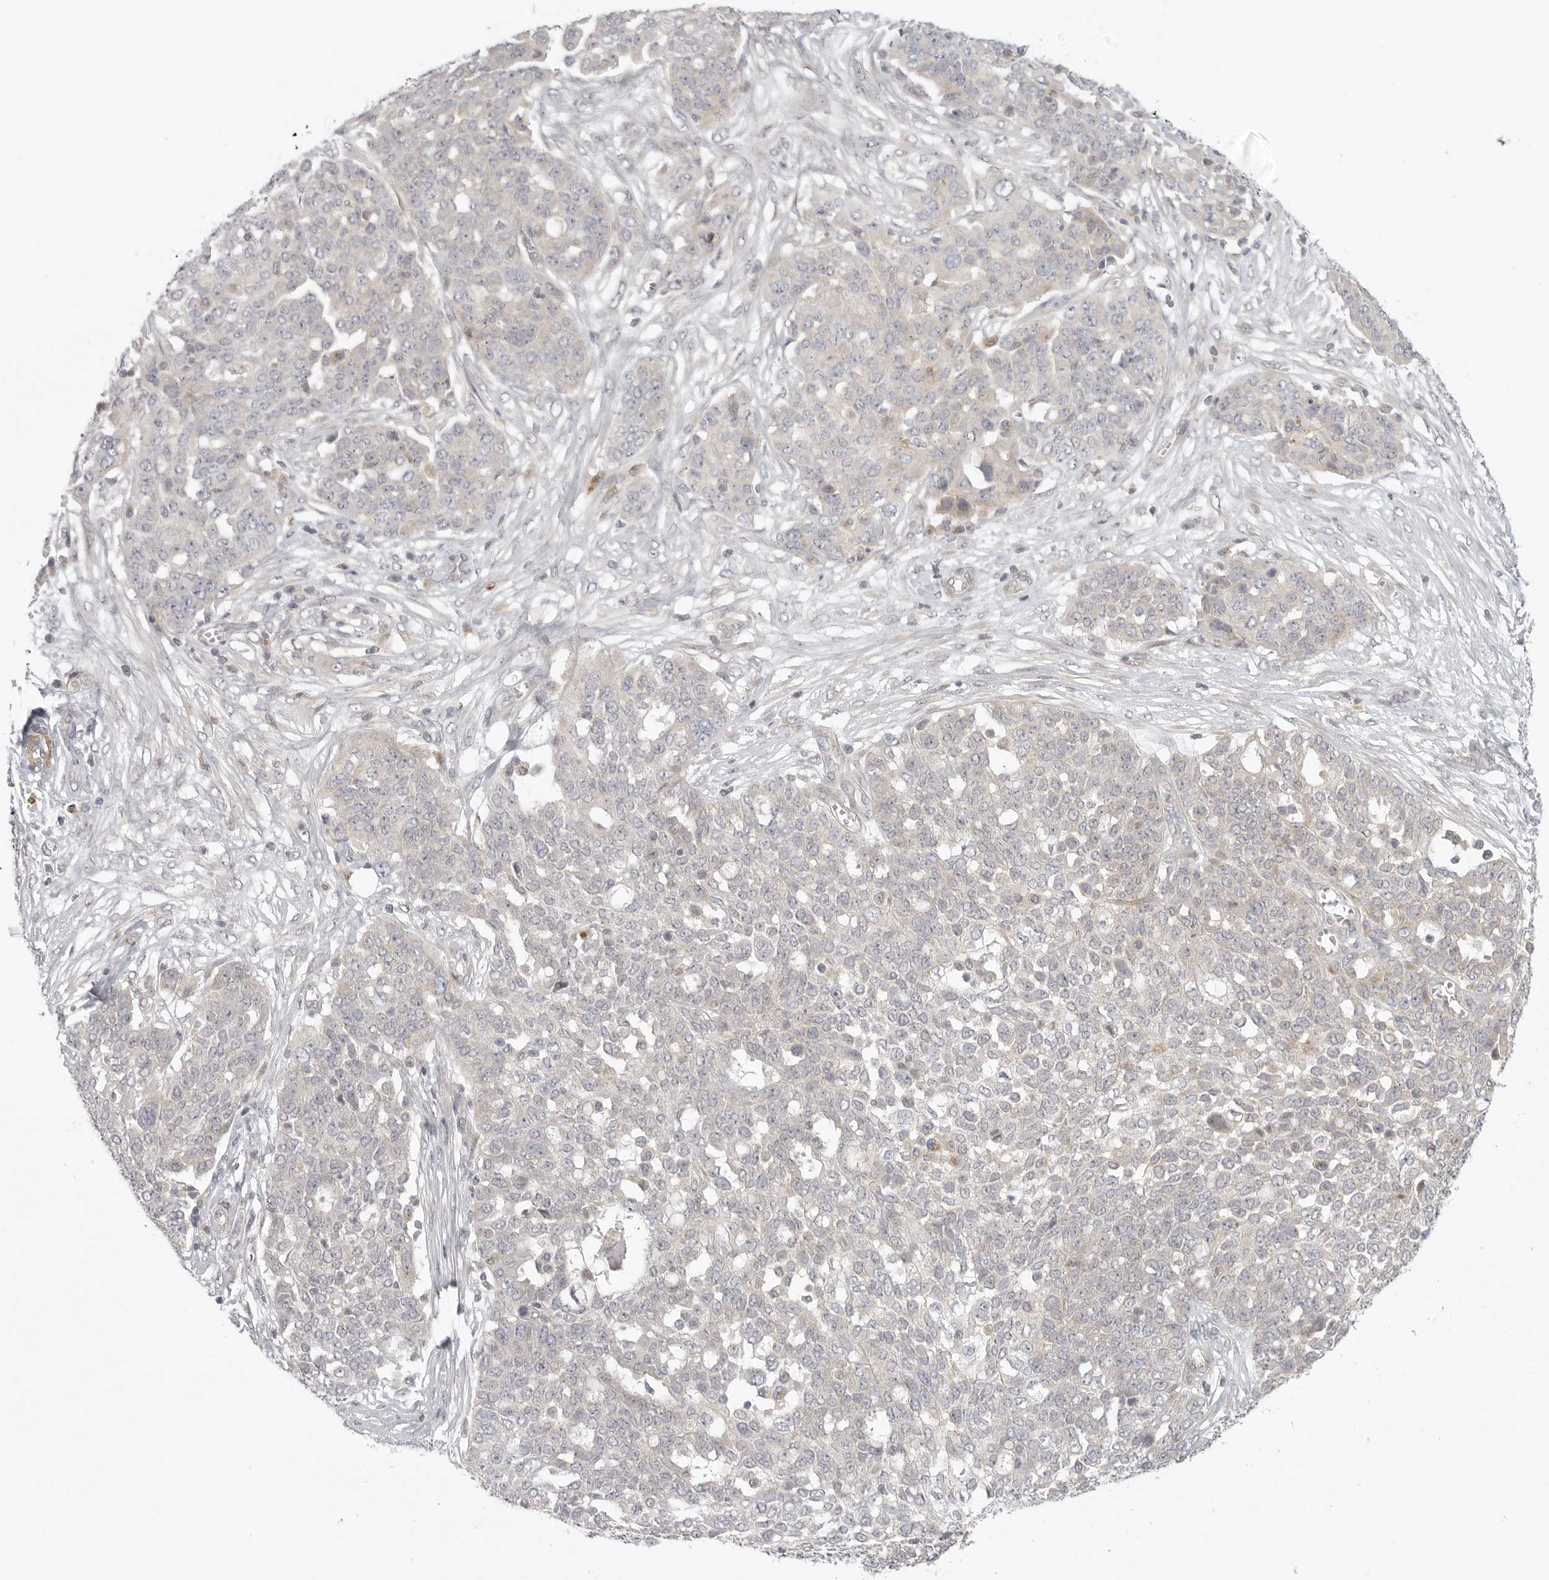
{"staining": {"intensity": "negative", "quantity": "none", "location": "none"}, "tissue": "ovarian cancer", "cell_type": "Tumor cells", "image_type": "cancer", "snomed": [{"axis": "morphology", "description": "Cystadenocarcinoma, serous, NOS"}, {"axis": "topography", "description": "Soft tissue"}, {"axis": "topography", "description": "Ovary"}], "caption": "Immunohistochemical staining of human serous cystadenocarcinoma (ovarian) demonstrates no significant expression in tumor cells.", "gene": "CCPG1", "patient": {"sex": "female", "age": 57}}